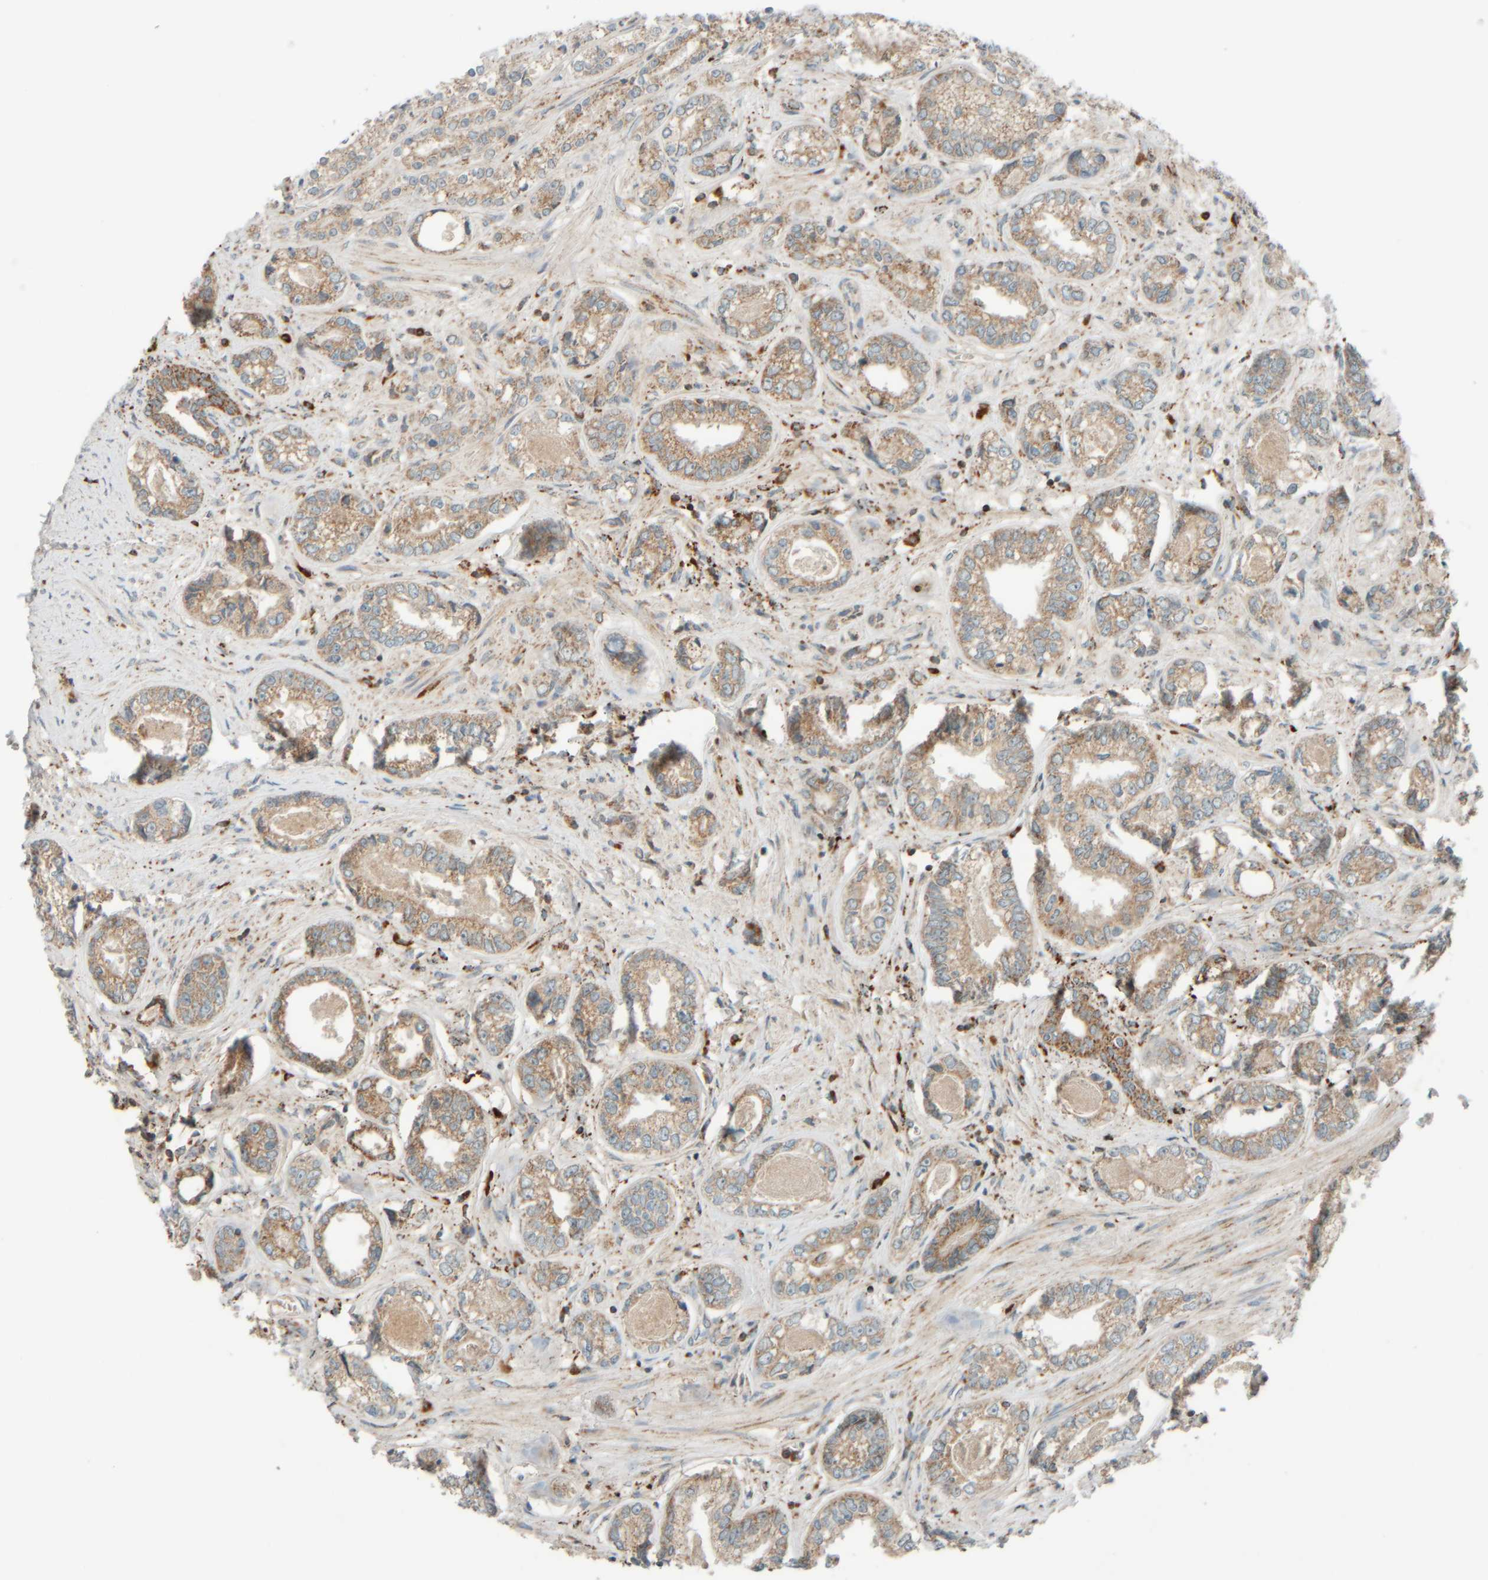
{"staining": {"intensity": "moderate", "quantity": ">75%", "location": "cytoplasmic/membranous"}, "tissue": "prostate cancer", "cell_type": "Tumor cells", "image_type": "cancer", "snomed": [{"axis": "morphology", "description": "Adenocarcinoma, High grade"}, {"axis": "topography", "description": "Prostate"}], "caption": "Immunohistochemistry (IHC) (DAB (3,3'-diaminobenzidine)) staining of human prostate adenocarcinoma (high-grade) shows moderate cytoplasmic/membranous protein staining in about >75% of tumor cells. The protein is shown in brown color, while the nuclei are stained blue.", "gene": "SPAG5", "patient": {"sex": "male", "age": 61}}